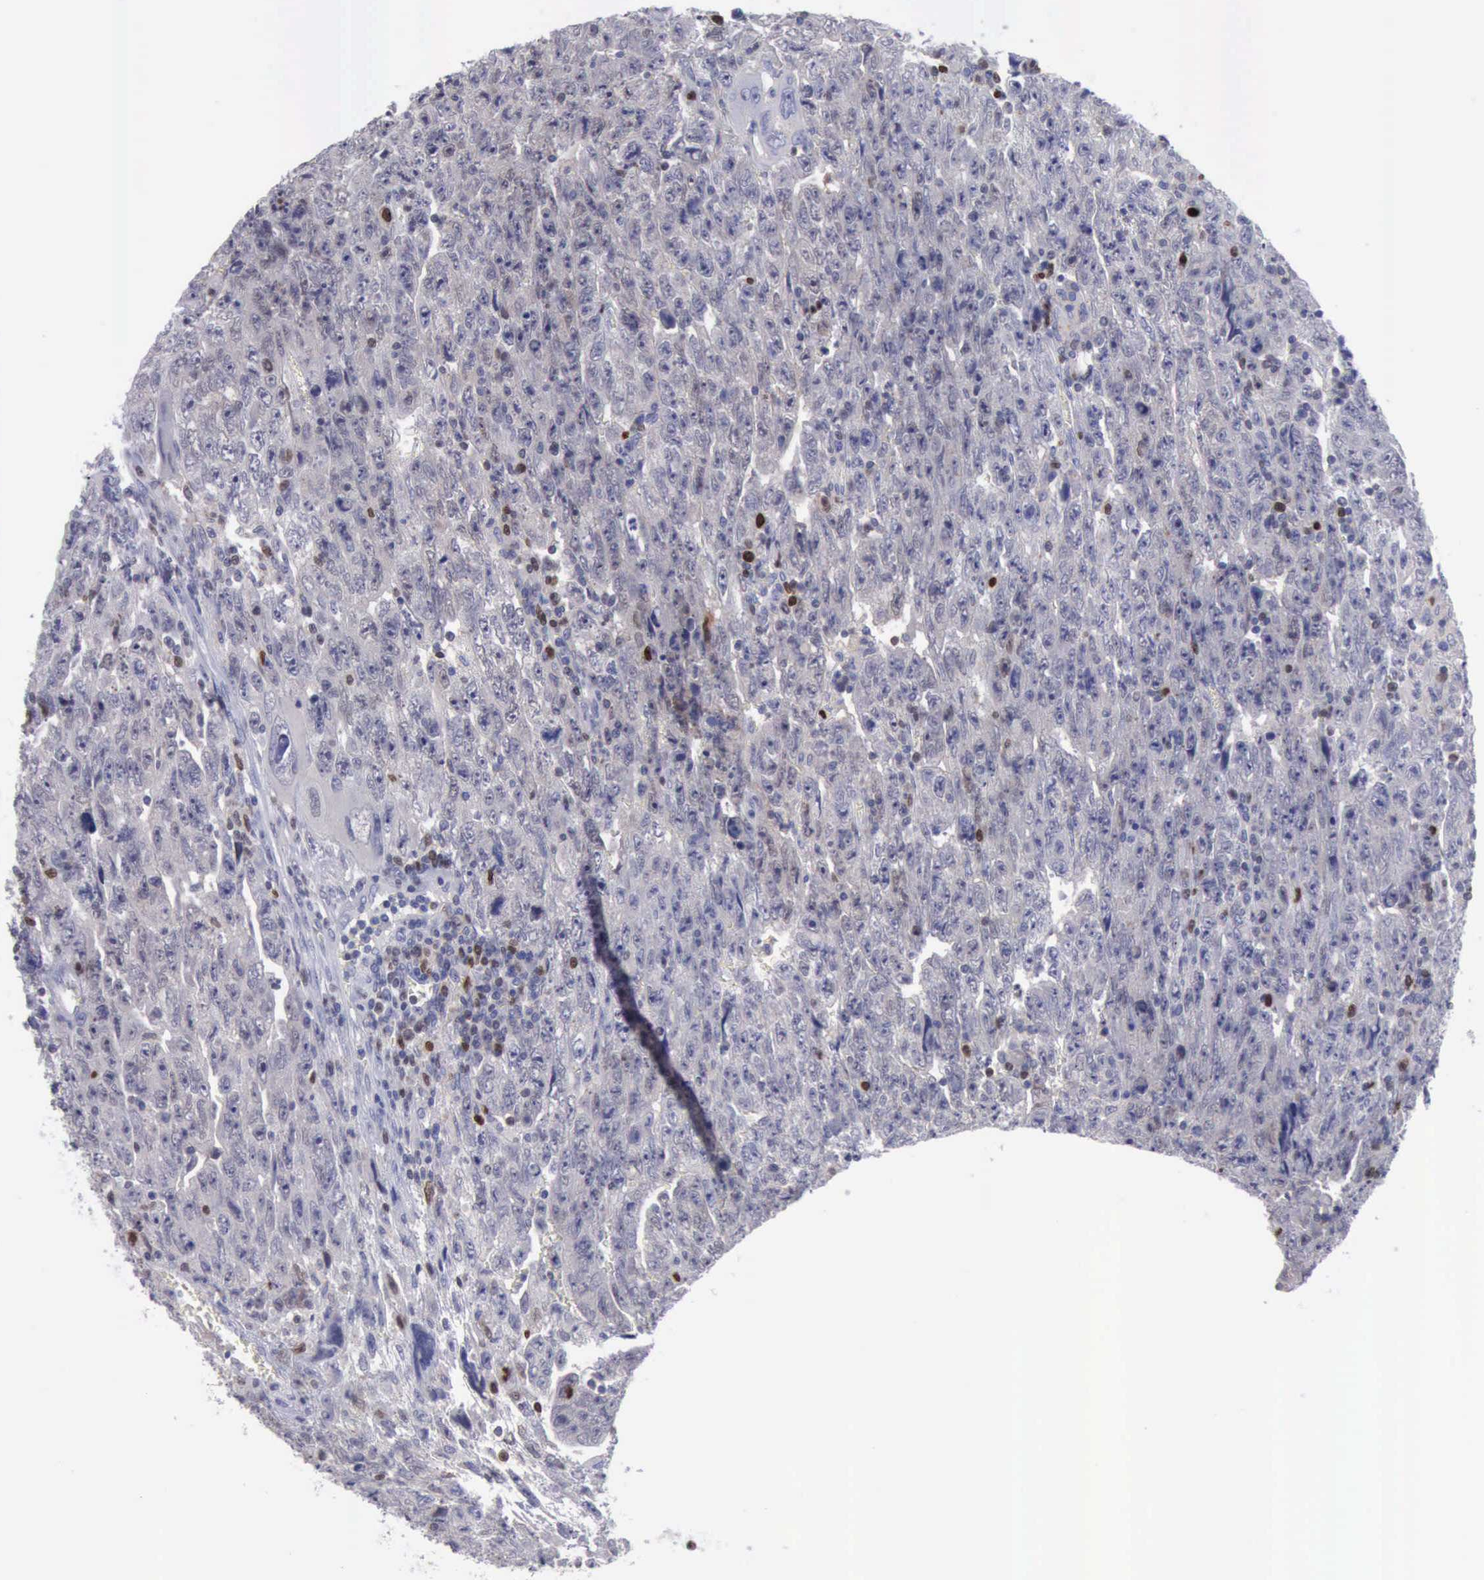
{"staining": {"intensity": "negative", "quantity": "none", "location": "none"}, "tissue": "testis cancer", "cell_type": "Tumor cells", "image_type": "cancer", "snomed": [{"axis": "morphology", "description": "Carcinoma, Embryonal, NOS"}, {"axis": "topography", "description": "Testis"}], "caption": "Tumor cells are negative for brown protein staining in testis embryonal carcinoma.", "gene": "SATB2", "patient": {"sex": "male", "age": 28}}